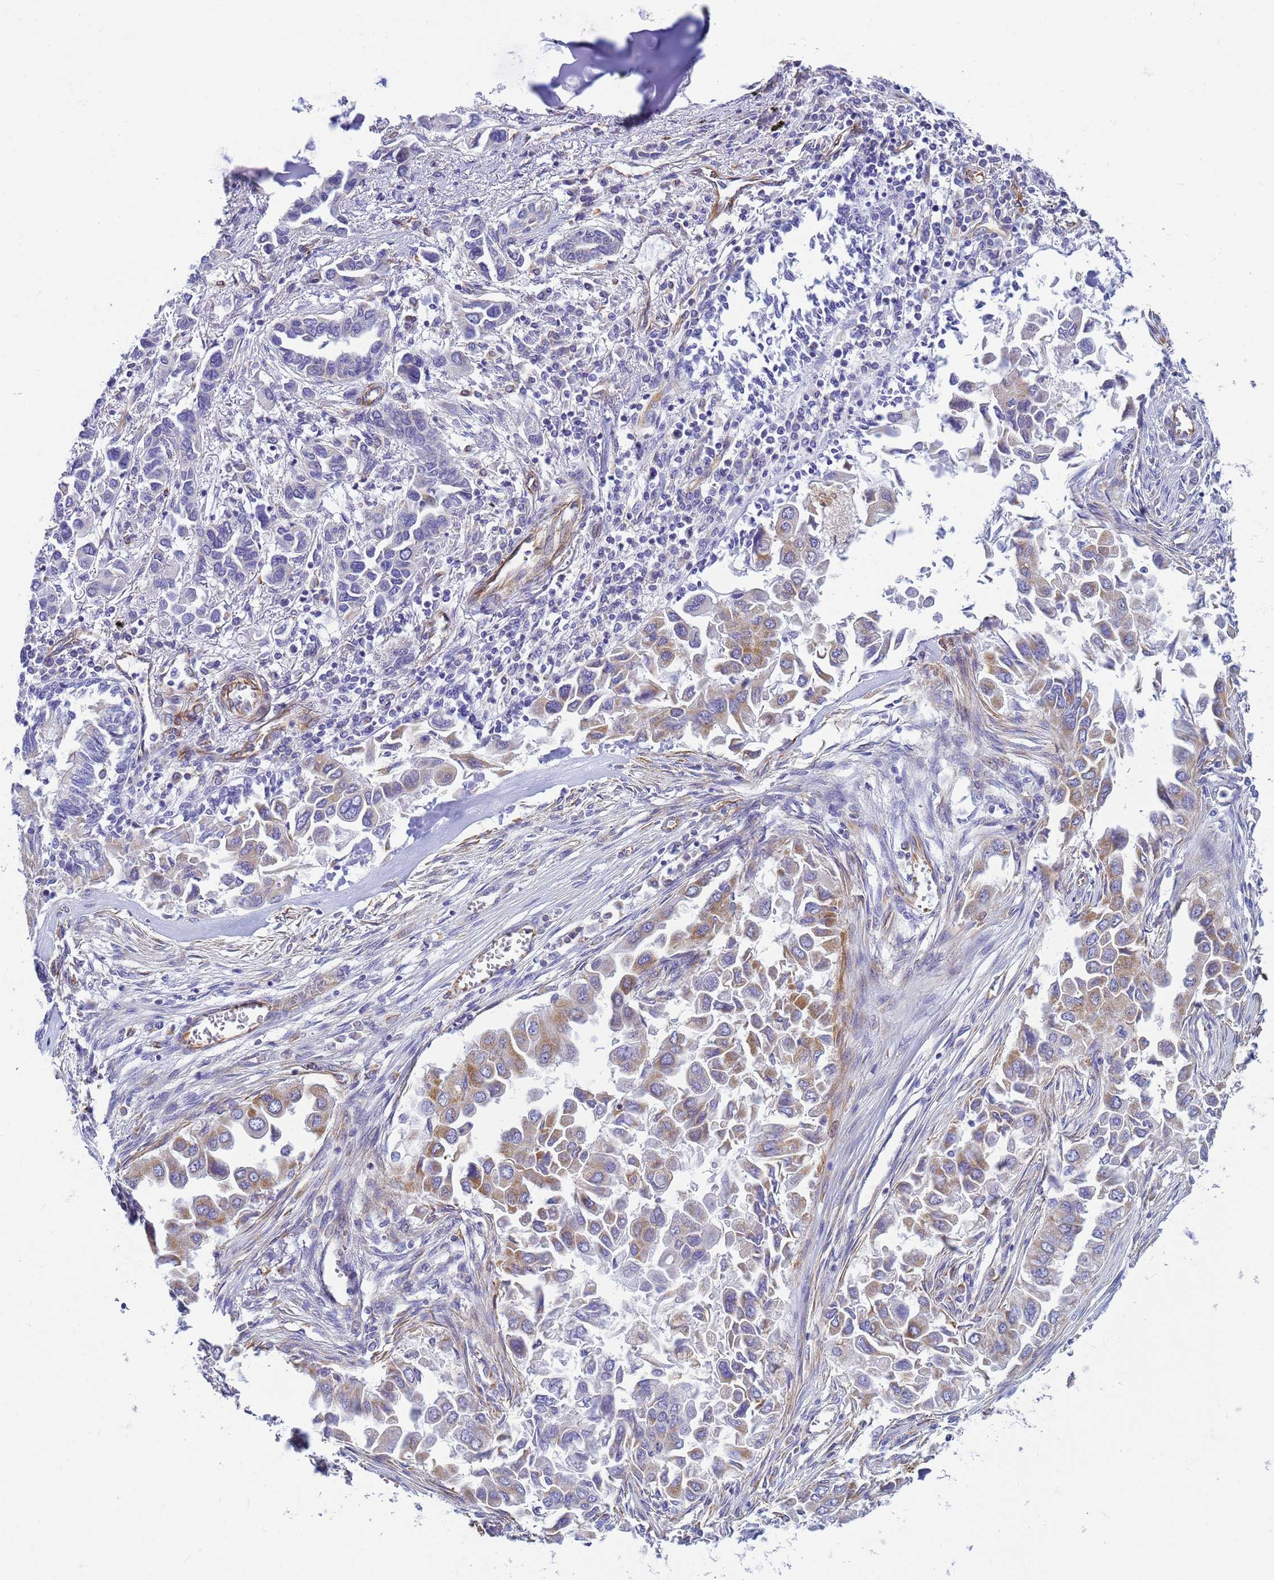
{"staining": {"intensity": "moderate", "quantity": "<25%", "location": "cytoplasmic/membranous"}, "tissue": "lung cancer", "cell_type": "Tumor cells", "image_type": "cancer", "snomed": [{"axis": "morphology", "description": "Adenocarcinoma, NOS"}, {"axis": "topography", "description": "Lung"}], "caption": "Protein expression analysis of lung adenocarcinoma reveals moderate cytoplasmic/membranous staining in about <25% of tumor cells.", "gene": "UBXN2B", "patient": {"sex": "female", "age": 76}}